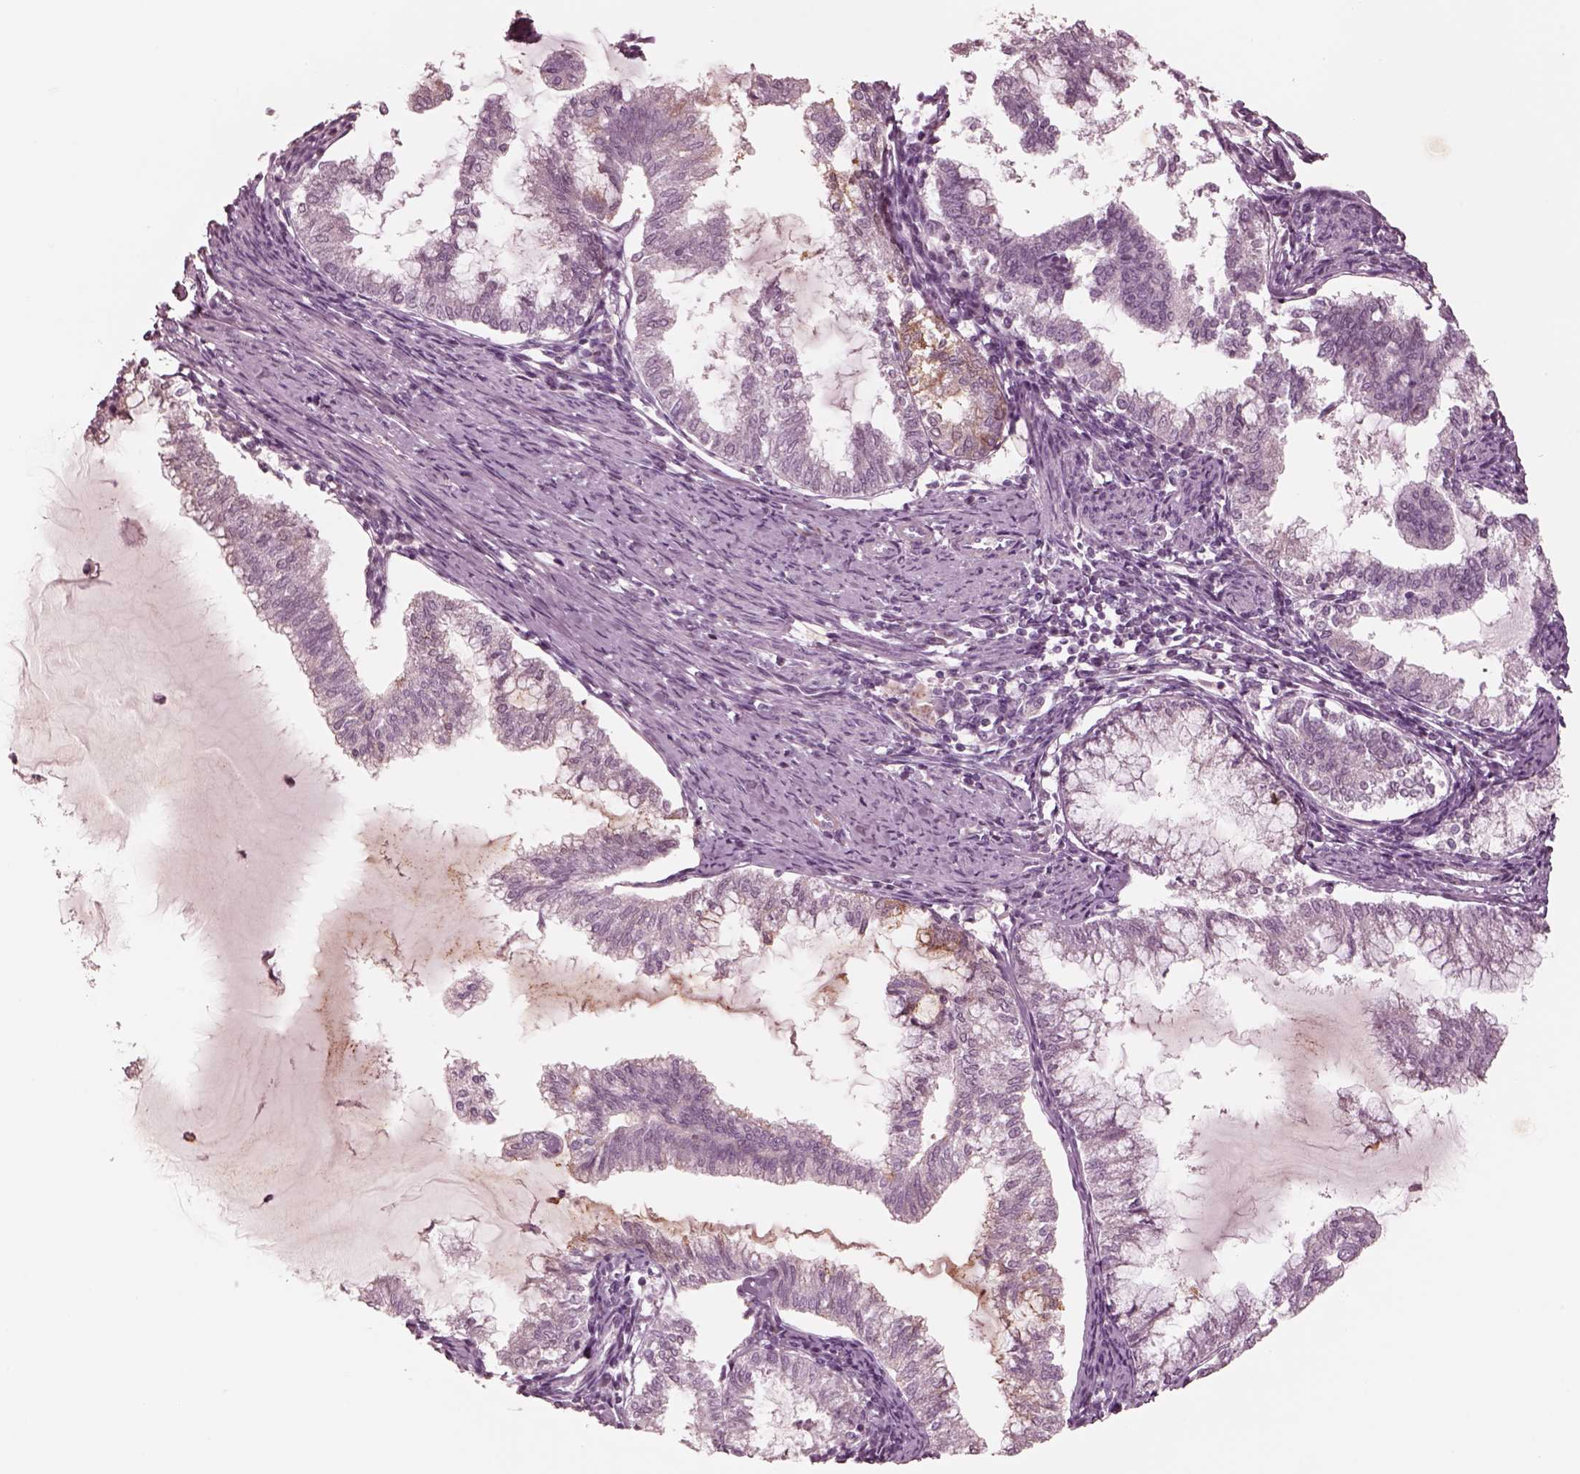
{"staining": {"intensity": "negative", "quantity": "none", "location": "none"}, "tissue": "endometrial cancer", "cell_type": "Tumor cells", "image_type": "cancer", "snomed": [{"axis": "morphology", "description": "Adenocarcinoma, NOS"}, {"axis": "topography", "description": "Endometrium"}], "caption": "IHC of human endometrial cancer (adenocarcinoma) shows no expression in tumor cells. (DAB immunohistochemistry (IHC), high magnification).", "gene": "DNAAF9", "patient": {"sex": "female", "age": 79}}